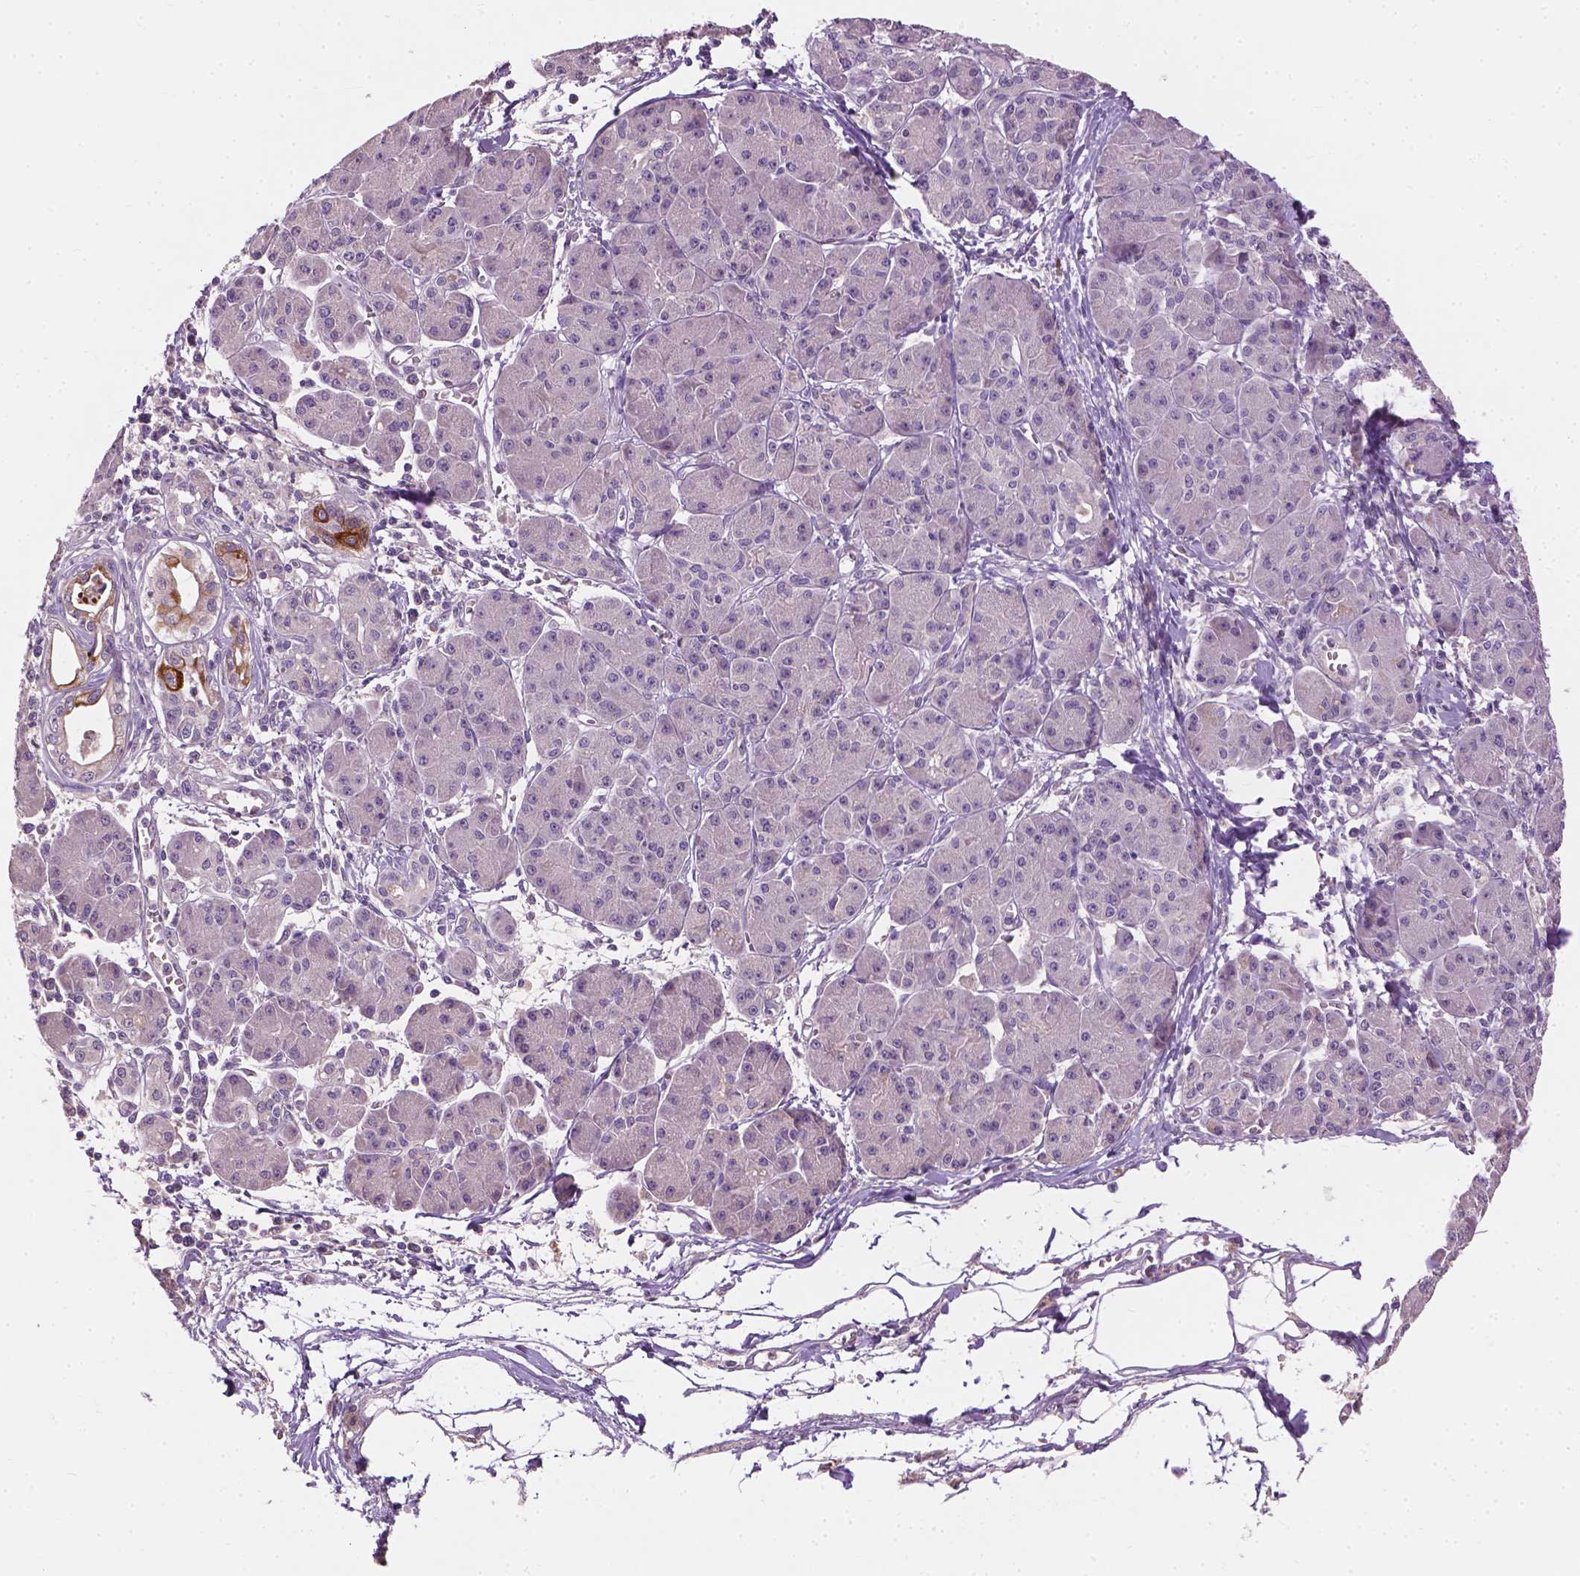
{"staining": {"intensity": "moderate", "quantity": "<25%", "location": "cytoplasmic/membranous"}, "tissue": "pancreatic cancer", "cell_type": "Tumor cells", "image_type": "cancer", "snomed": [{"axis": "morphology", "description": "Adenocarcinoma, NOS"}, {"axis": "topography", "description": "Pancreas"}], "caption": "Moderate cytoplasmic/membranous protein positivity is appreciated in about <25% of tumor cells in pancreatic cancer (adenocarcinoma).", "gene": "KRT17", "patient": {"sex": "male", "age": 70}}